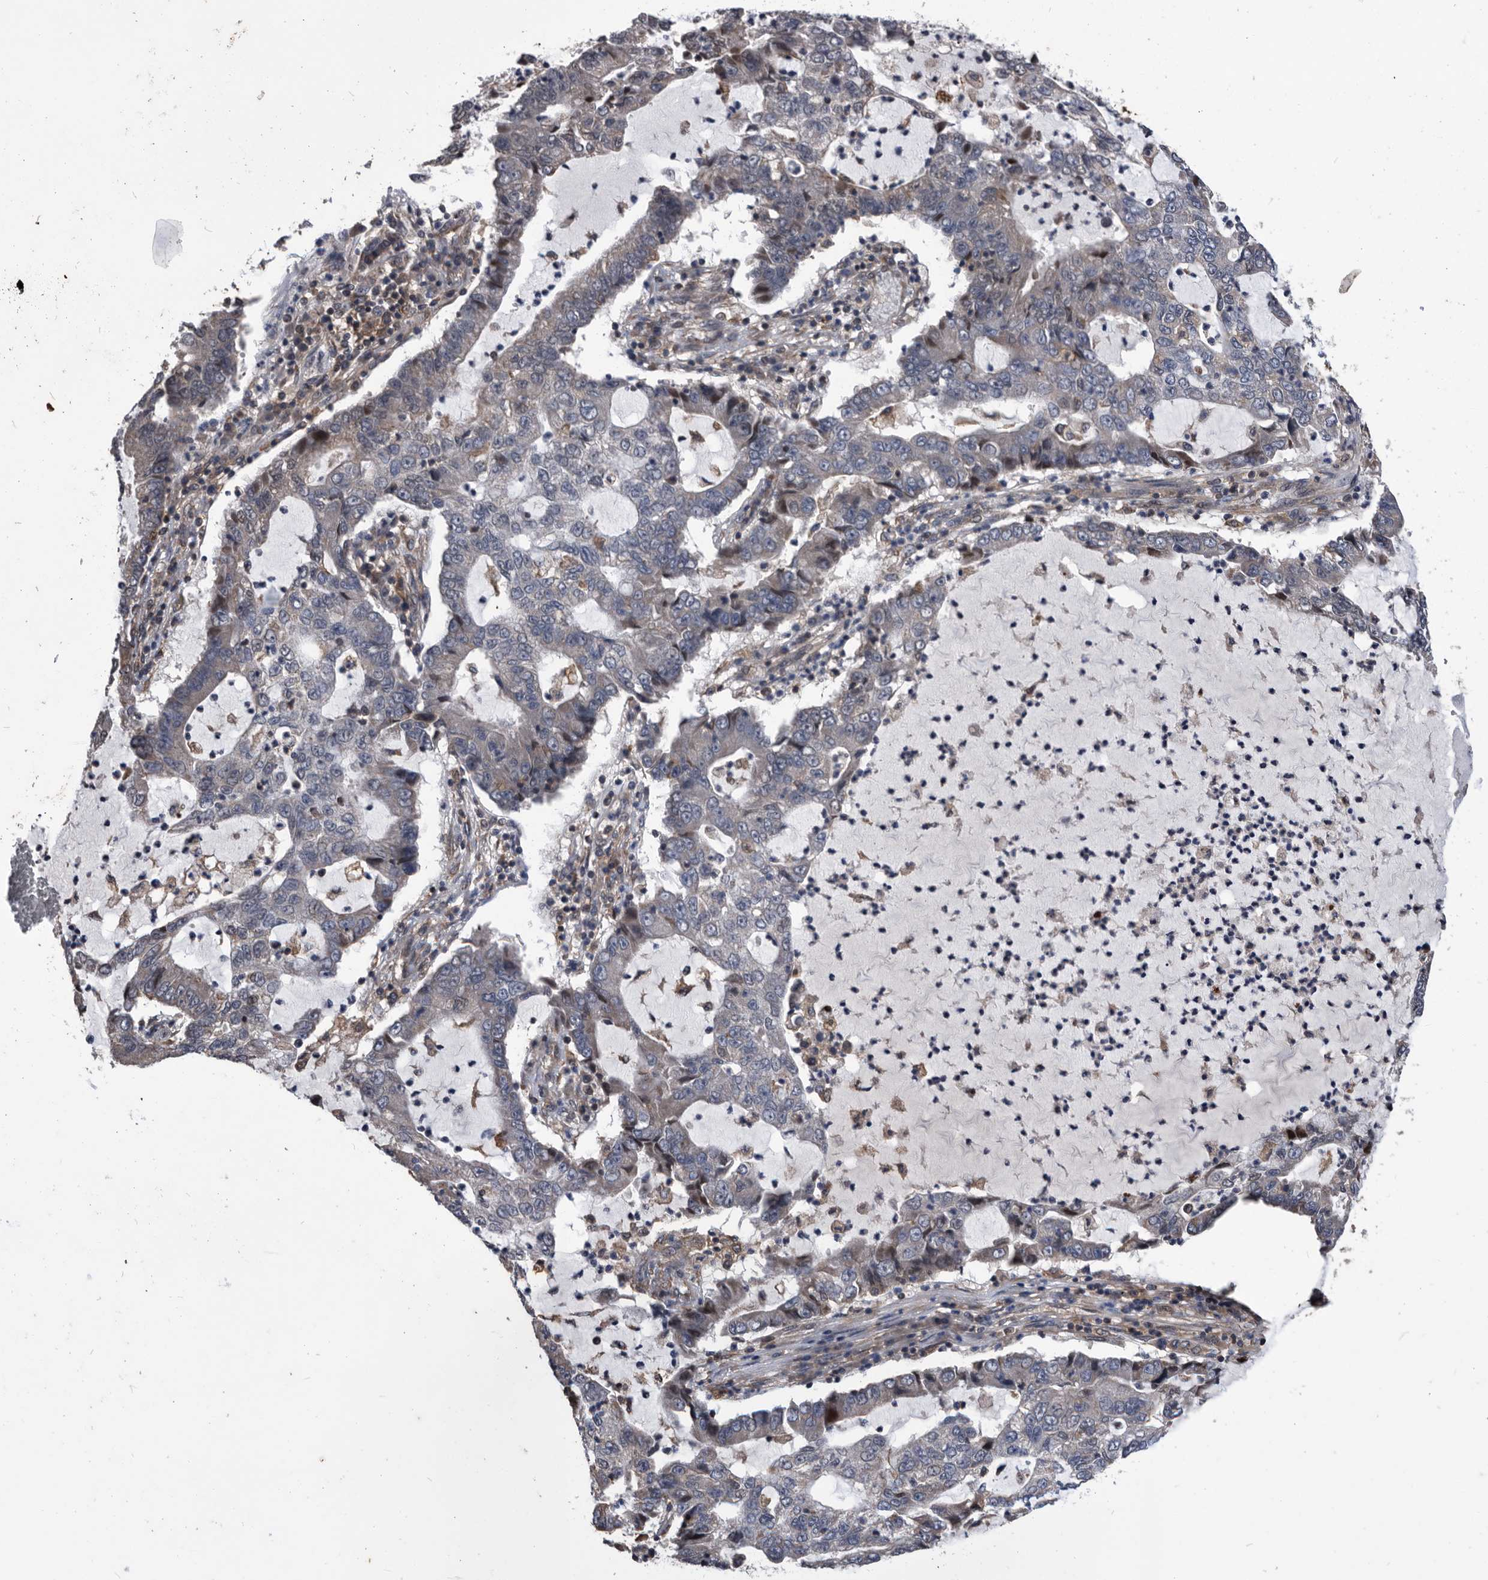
{"staining": {"intensity": "weak", "quantity": "25%-75%", "location": "cytoplasmic/membranous"}, "tissue": "lung cancer", "cell_type": "Tumor cells", "image_type": "cancer", "snomed": [{"axis": "morphology", "description": "Adenocarcinoma, NOS"}, {"axis": "topography", "description": "Lung"}], "caption": "This histopathology image shows immunohistochemistry staining of adenocarcinoma (lung), with low weak cytoplasmic/membranous staining in about 25%-75% of tumor cells.", "gene": "NRBP1", "patient": {"sex": "female", "age": 51}}